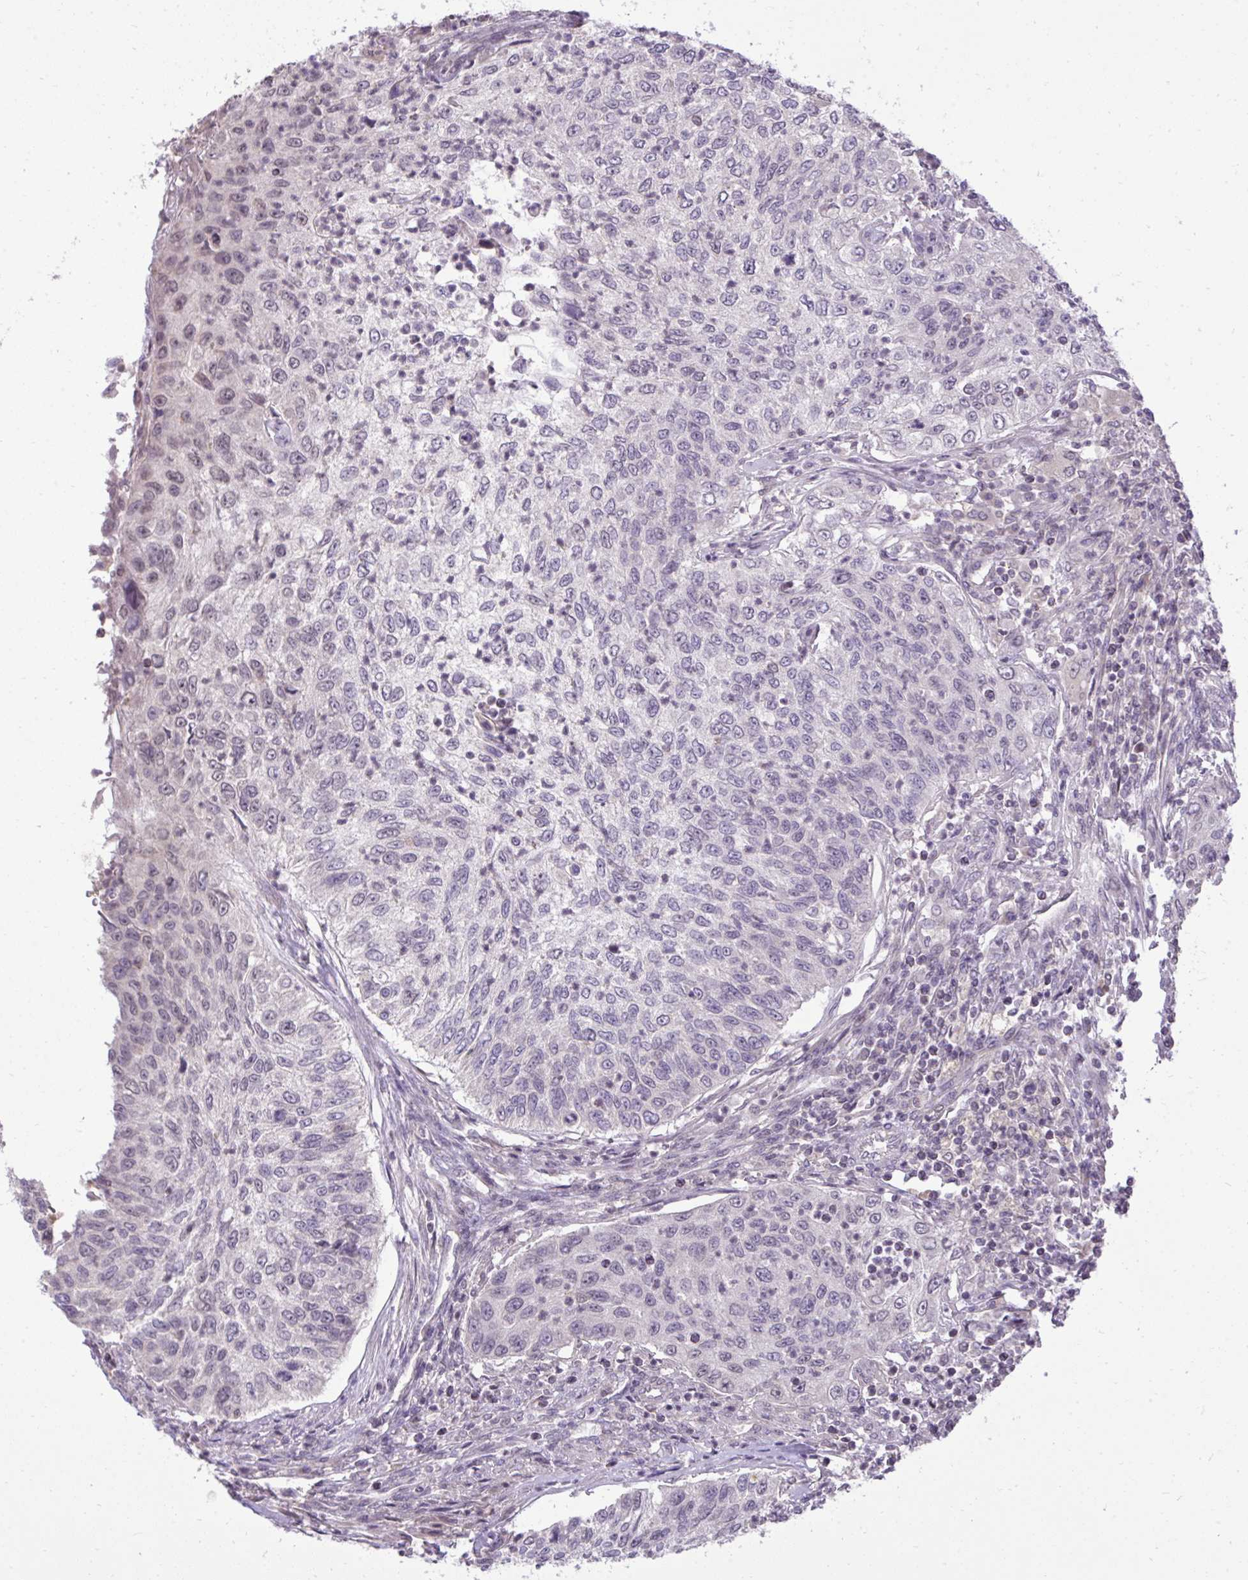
{"staining": {"intensity": "negative", "quantity": "none", "location": "none"}, "tissue": "urothelial cancer", "cell_type": "Tumor cells", "image_type": "cancer", "snomed": [{"axis": "morphology", "description": "Urothelial carcinoma, High grade"}, {"axis": "topography", "description": "Urinary bladder"}], "caption": "Histopathology image shows no significant protein positivity in tumor cells of high-grade urothelial carcinoma.", "gene": "CYP20A1", "patient": {"sex": "female", "age": 60}}